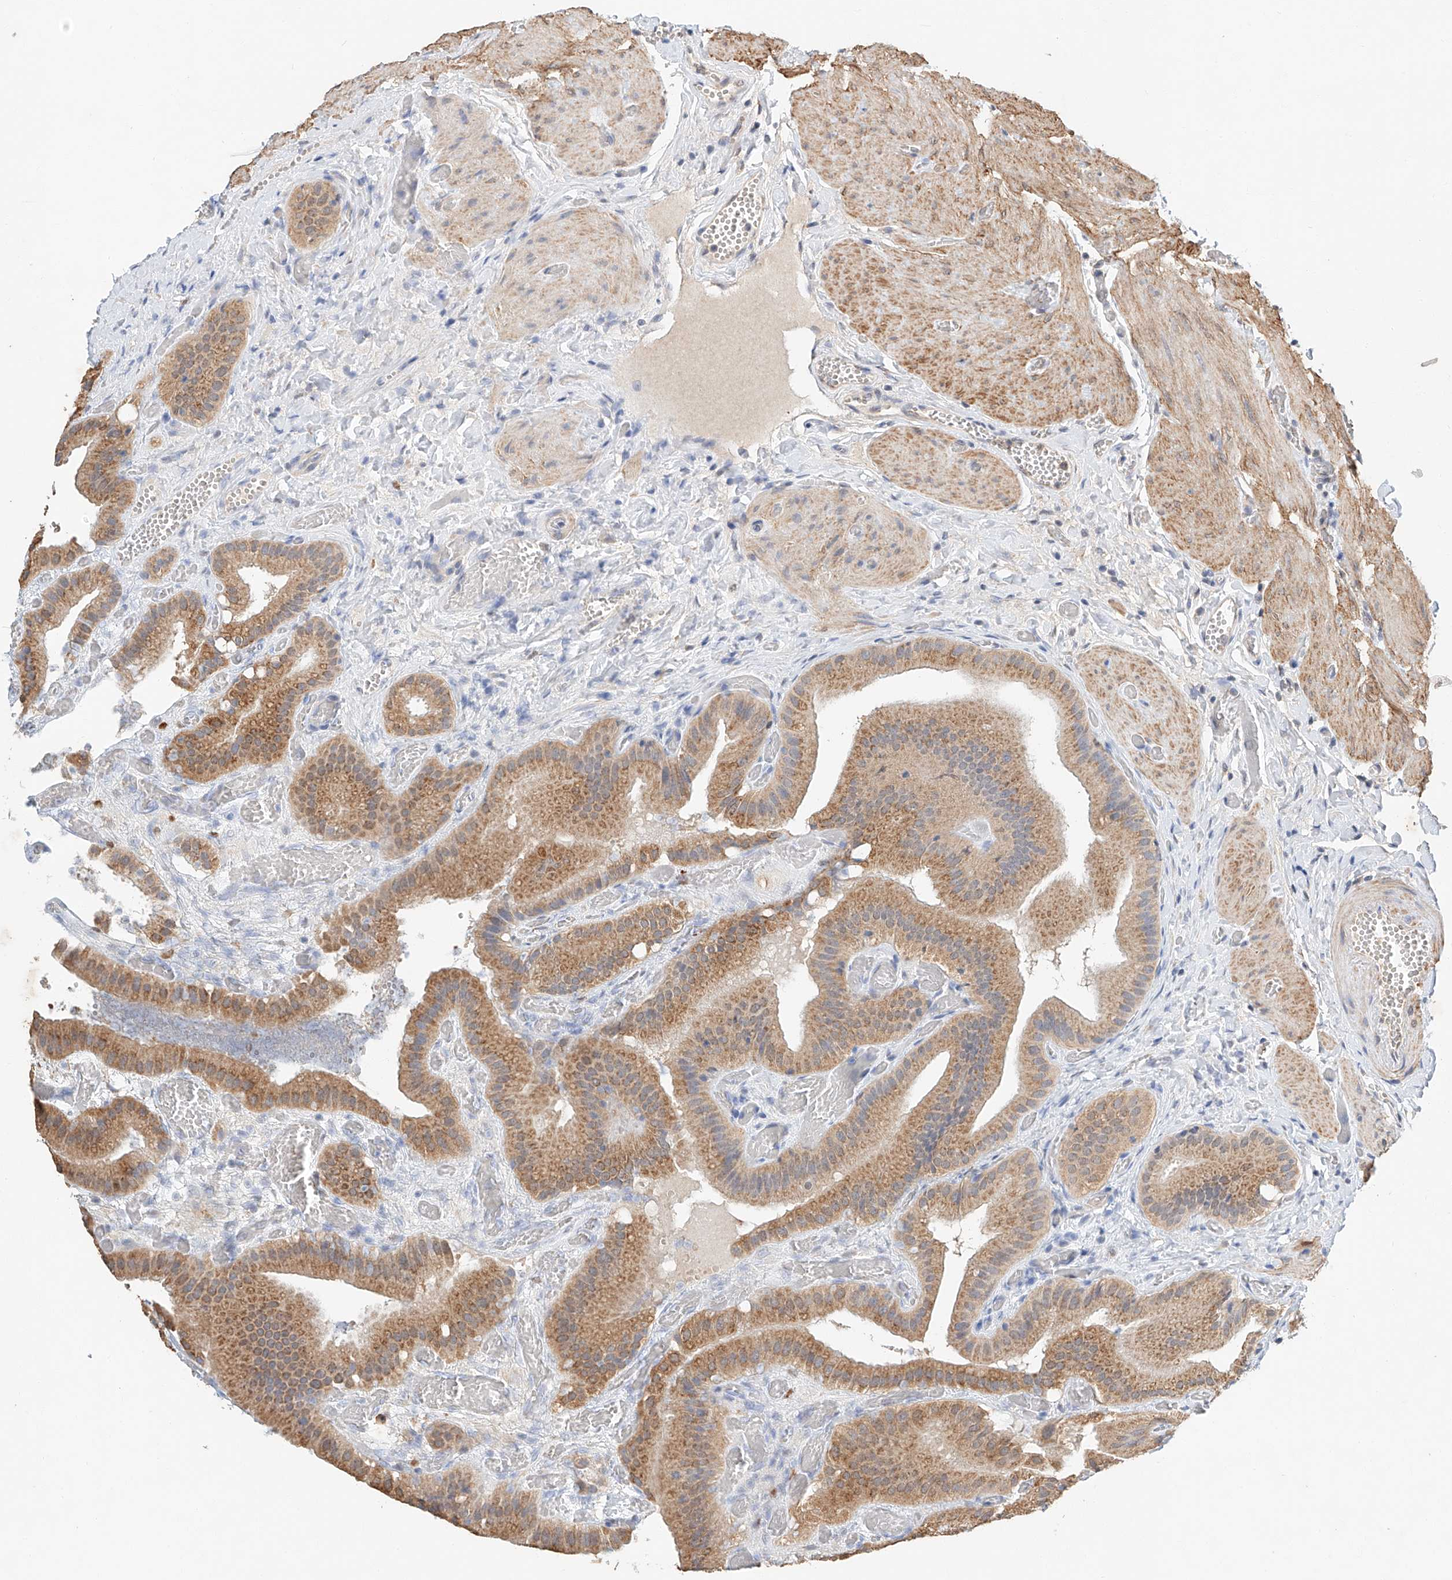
{"staining": {"intensity": "moderate", "quantity": ">75%", "location": "cytoplasmic/membranous"}, "tissue": "gallbladder", "cell_type": "Glandular cells", "image_type": "normal", "snomed": [{"axis": "morphology", "description": "Normal tissue, NOS"}, {"axis": "topography", "description": "Gallbladder"}], "caption": "DAB (3,3'-diaminobenzidine) immunohistochemical staining of benign gallbladder demonstrates moderate cytoplasmic/membranous protein staining in approximately >75% of glandular cells.", "gene": "CTDP1", "patient": {"sex": "female", "age": 64}}